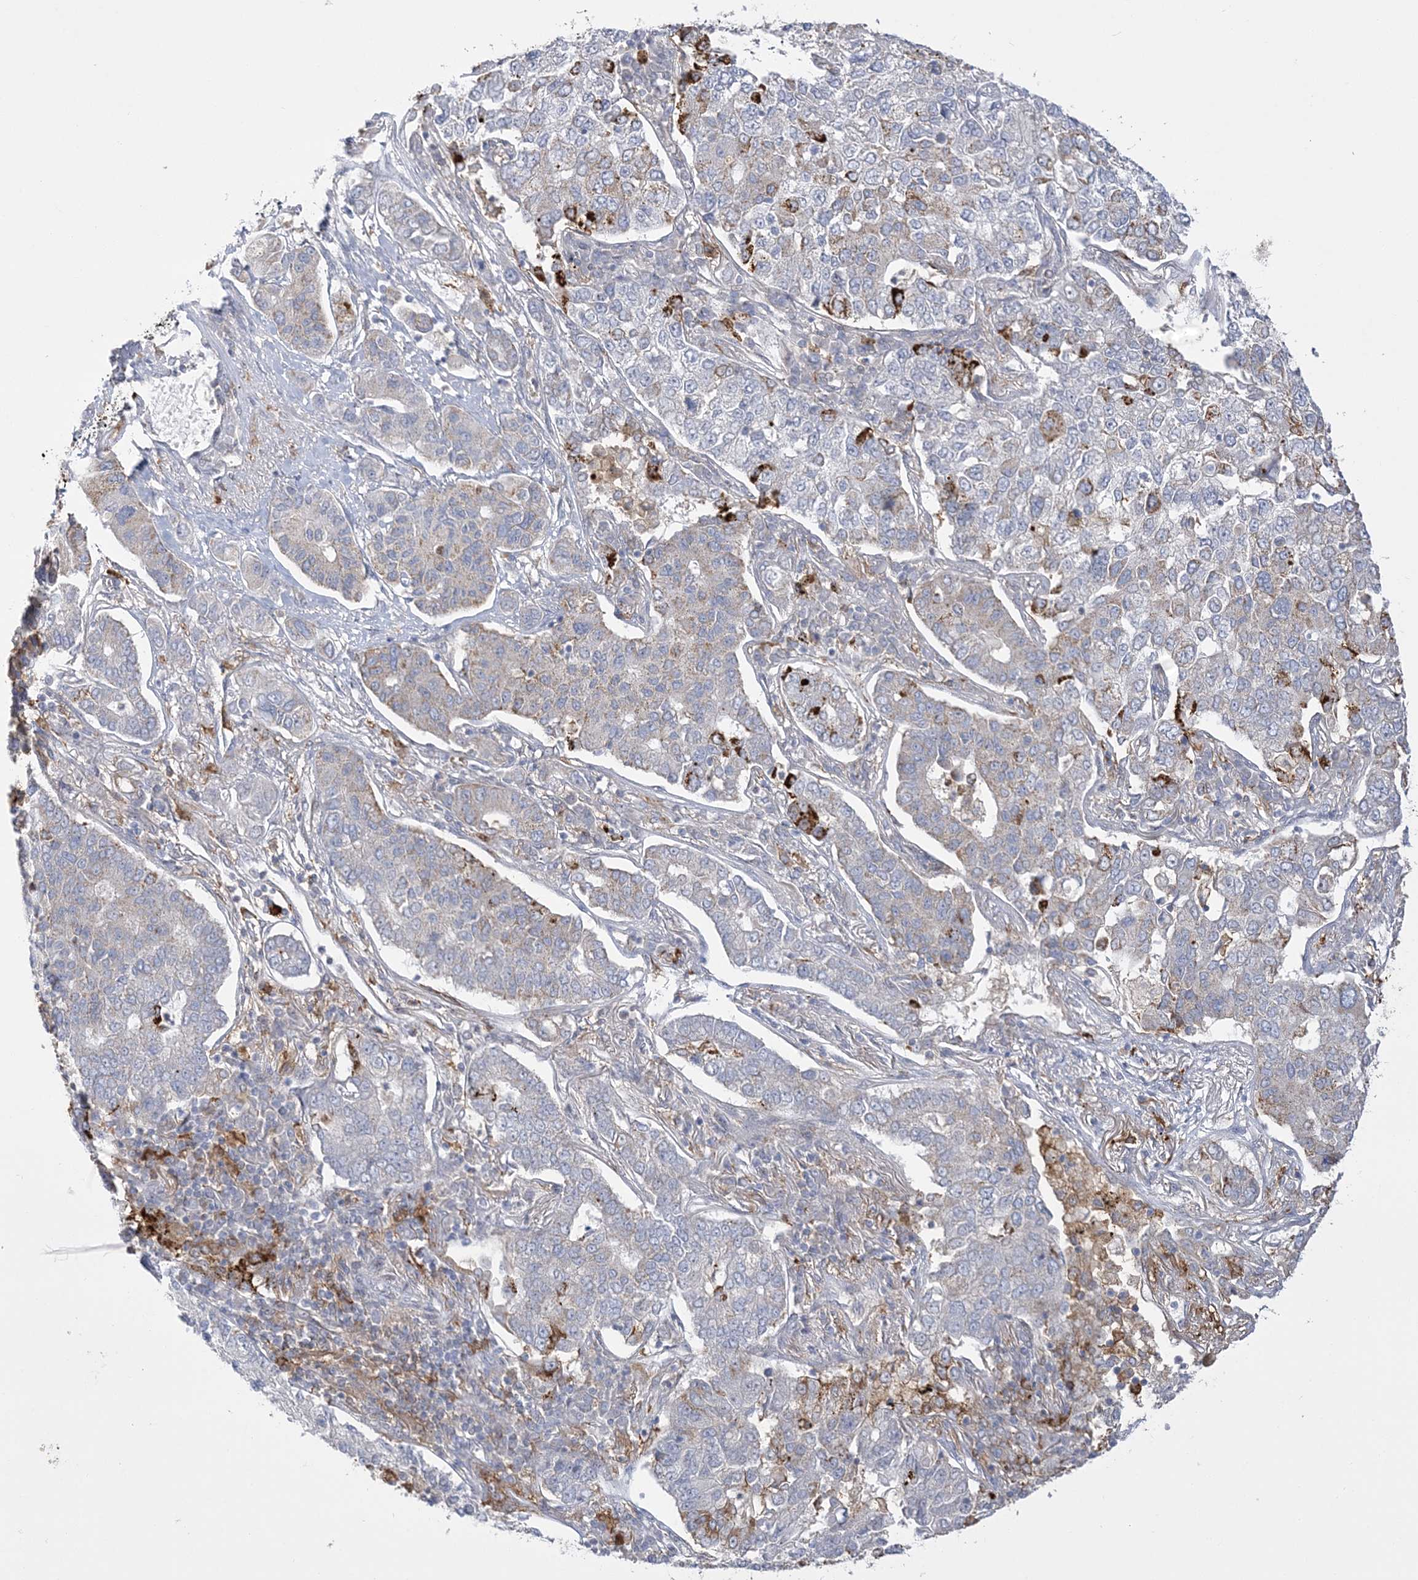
{"staining": {"intensity": "moderate", "quantity": "<25%", "location": "cytoplasmic/membranous"}, "tissue": "lung cancer", "cell_type": "Tumor cells", "image_type": "cancer", "snomed": [{"axis": "morphology", "description": "Adenocarcinoma, NOS"}, {"axis": "topography", "description": "Lung"}], "caption": "Moderate cytoplasmic/membranous expression for a protein is present in approximately <25% of tumor cells of lung cancer (adenocarcinoma) using immunohistochemistry (IHC).", "gene": "HAAO", "patient": {"sex": "male", "age": 49}}